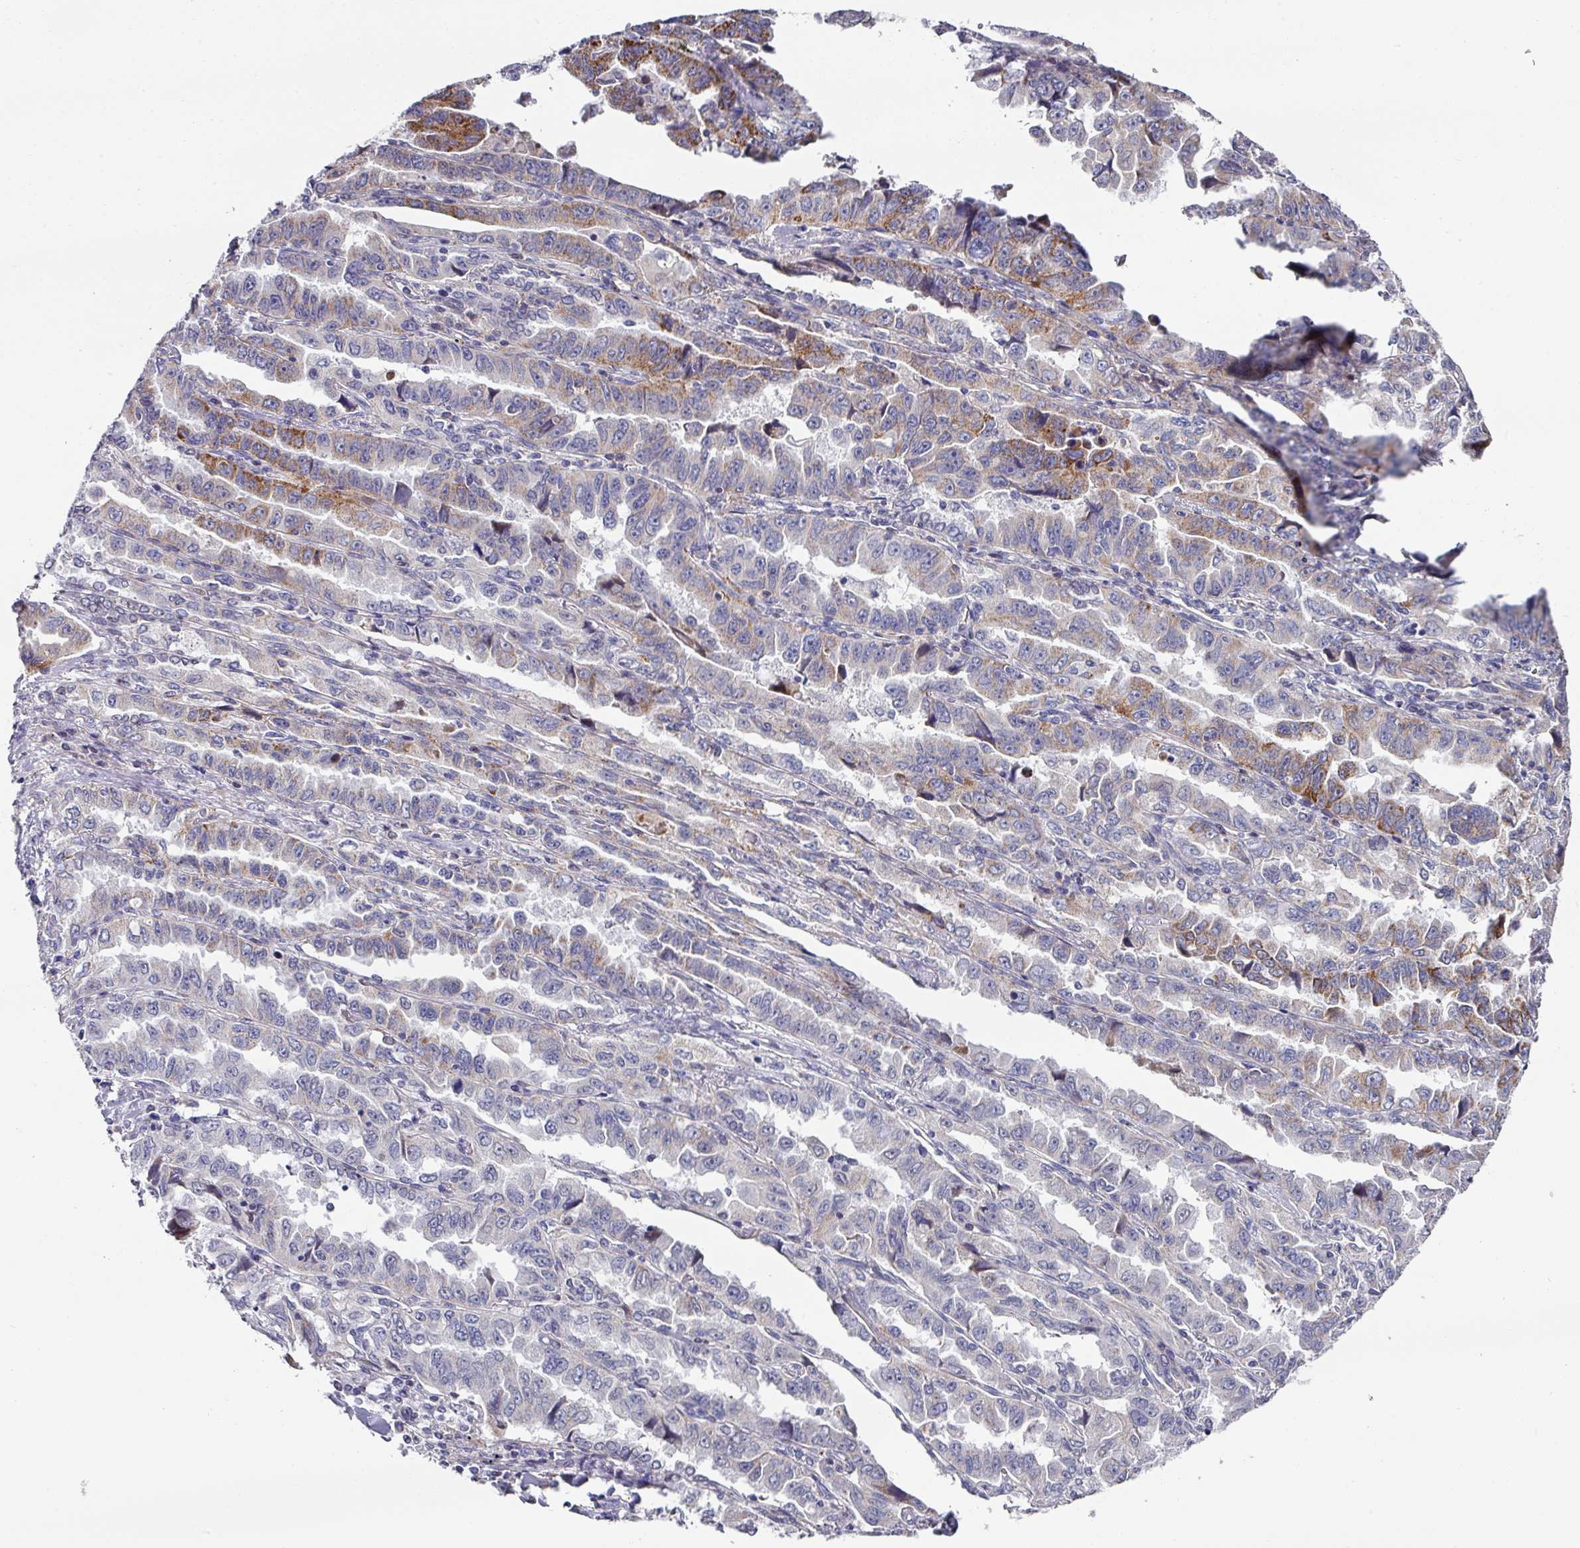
{"staining": {"intensity": "moderate", "quantity": "<25%", "location": "cytoplasmic/membranous"}, "tissue": "lung cancer", "cell_type": "Tumor cells", "image_type": "cancer", "snomed": [{"axis": "morphology", "description": "Adenocarcinoma, NOS"}, {"axis": "topography", "description": "Lung"}], "caption": "High-power microscopy captured an immunohistochemistry image of lung adenocarcinoma, revealing moderate cytoplasmic/membranous staining in about <25% of tumor cells. Using DAB (3,3'-diaminobenzidine) (brown) and hematoxylin (blue) stains, captured at high magnification using brightfield microscopy.", "gene": "CBX7", "patient": {"sex": "female", "age": 51}}